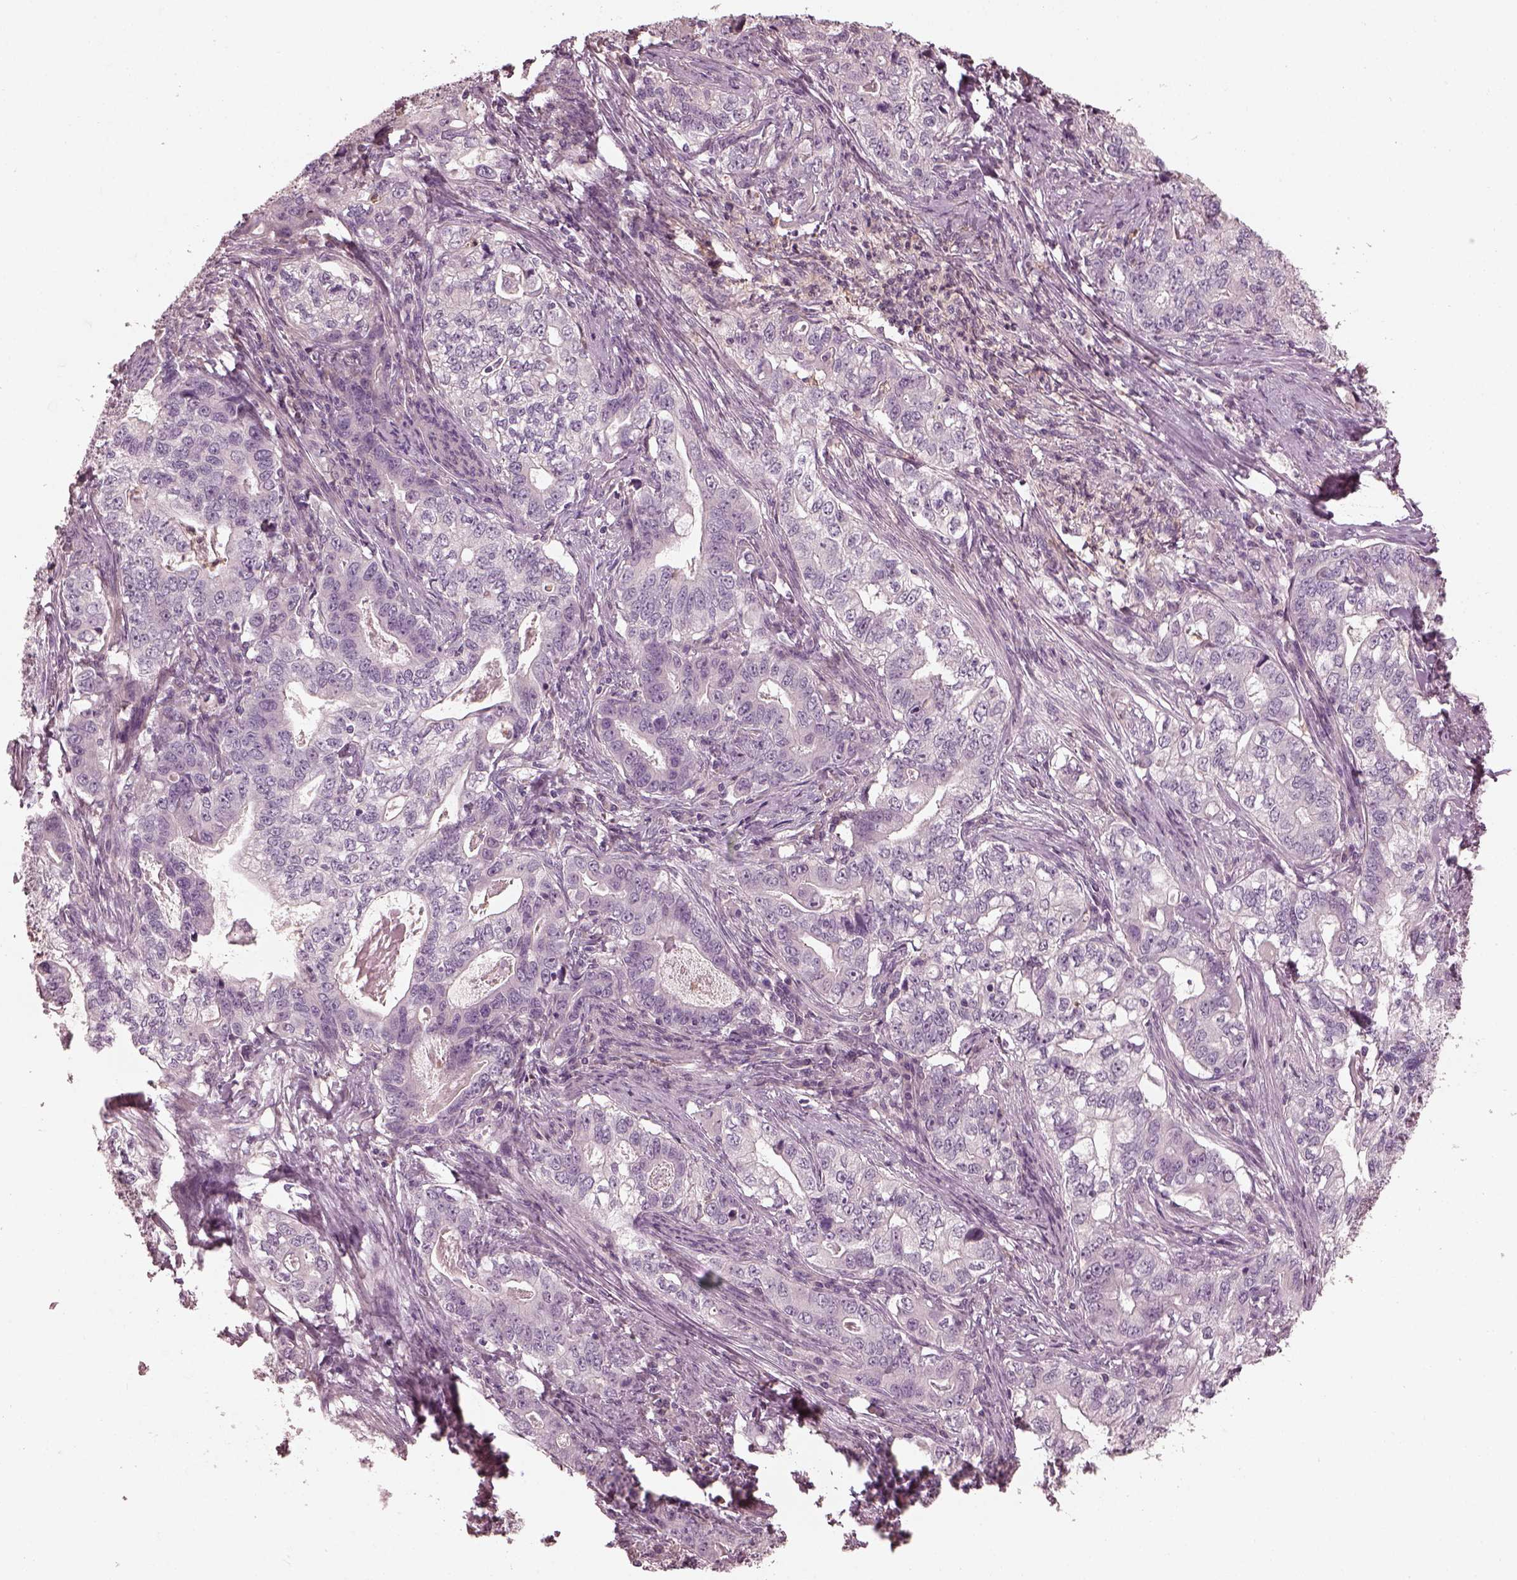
{"staining": {"intensity": "negative", "quantity": "none", "location": "none"}, "tissue": "stomach cancer", "cell_type": "Tumor cells", "image_type": "cancer", "snomed": [{"axis": "morphology", "description": "Adenocarcinoma, NOS"}, {"axis": "topography", "description": "Stomach, lower"}], "caption": "A photomicrograph of human stomach adenocarcinoma is negative for staining in tumor cells. The staining is performed using DAB (3,3'-diaminobenzidine) brown chromogen with nuclei counter-stained in using hematoxylin.", "gene": "OPTC", "patient": {"sex": "female", "age": 72}}